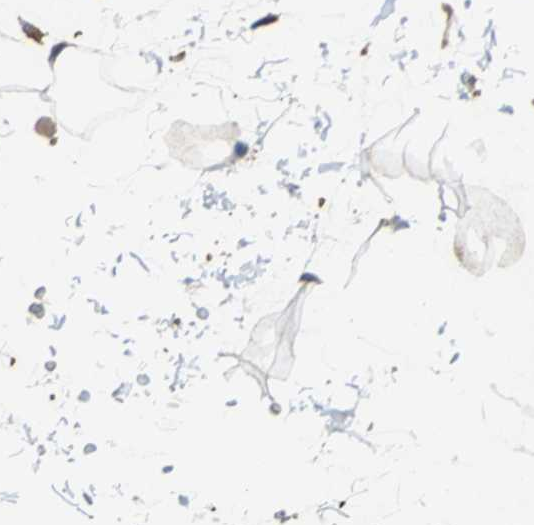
{"staining": {"intensity": "negative", "quantity": "none", "location": "none"}, "tissue": "adipose tissue", "cell_type": "Adipocytes", "image_type": "normal", "snomed": [{"axis": "morphology", "description": "Normal tissue, NOS"}, {"axis": "topography", "description": "Soft tissue"}], "caption": "This is an IHC micrograph of benign adipose tissue. There is no positivity in adipocytes.", "gene": "PARVA", "patient": {"sex": "male", "age": 72}}